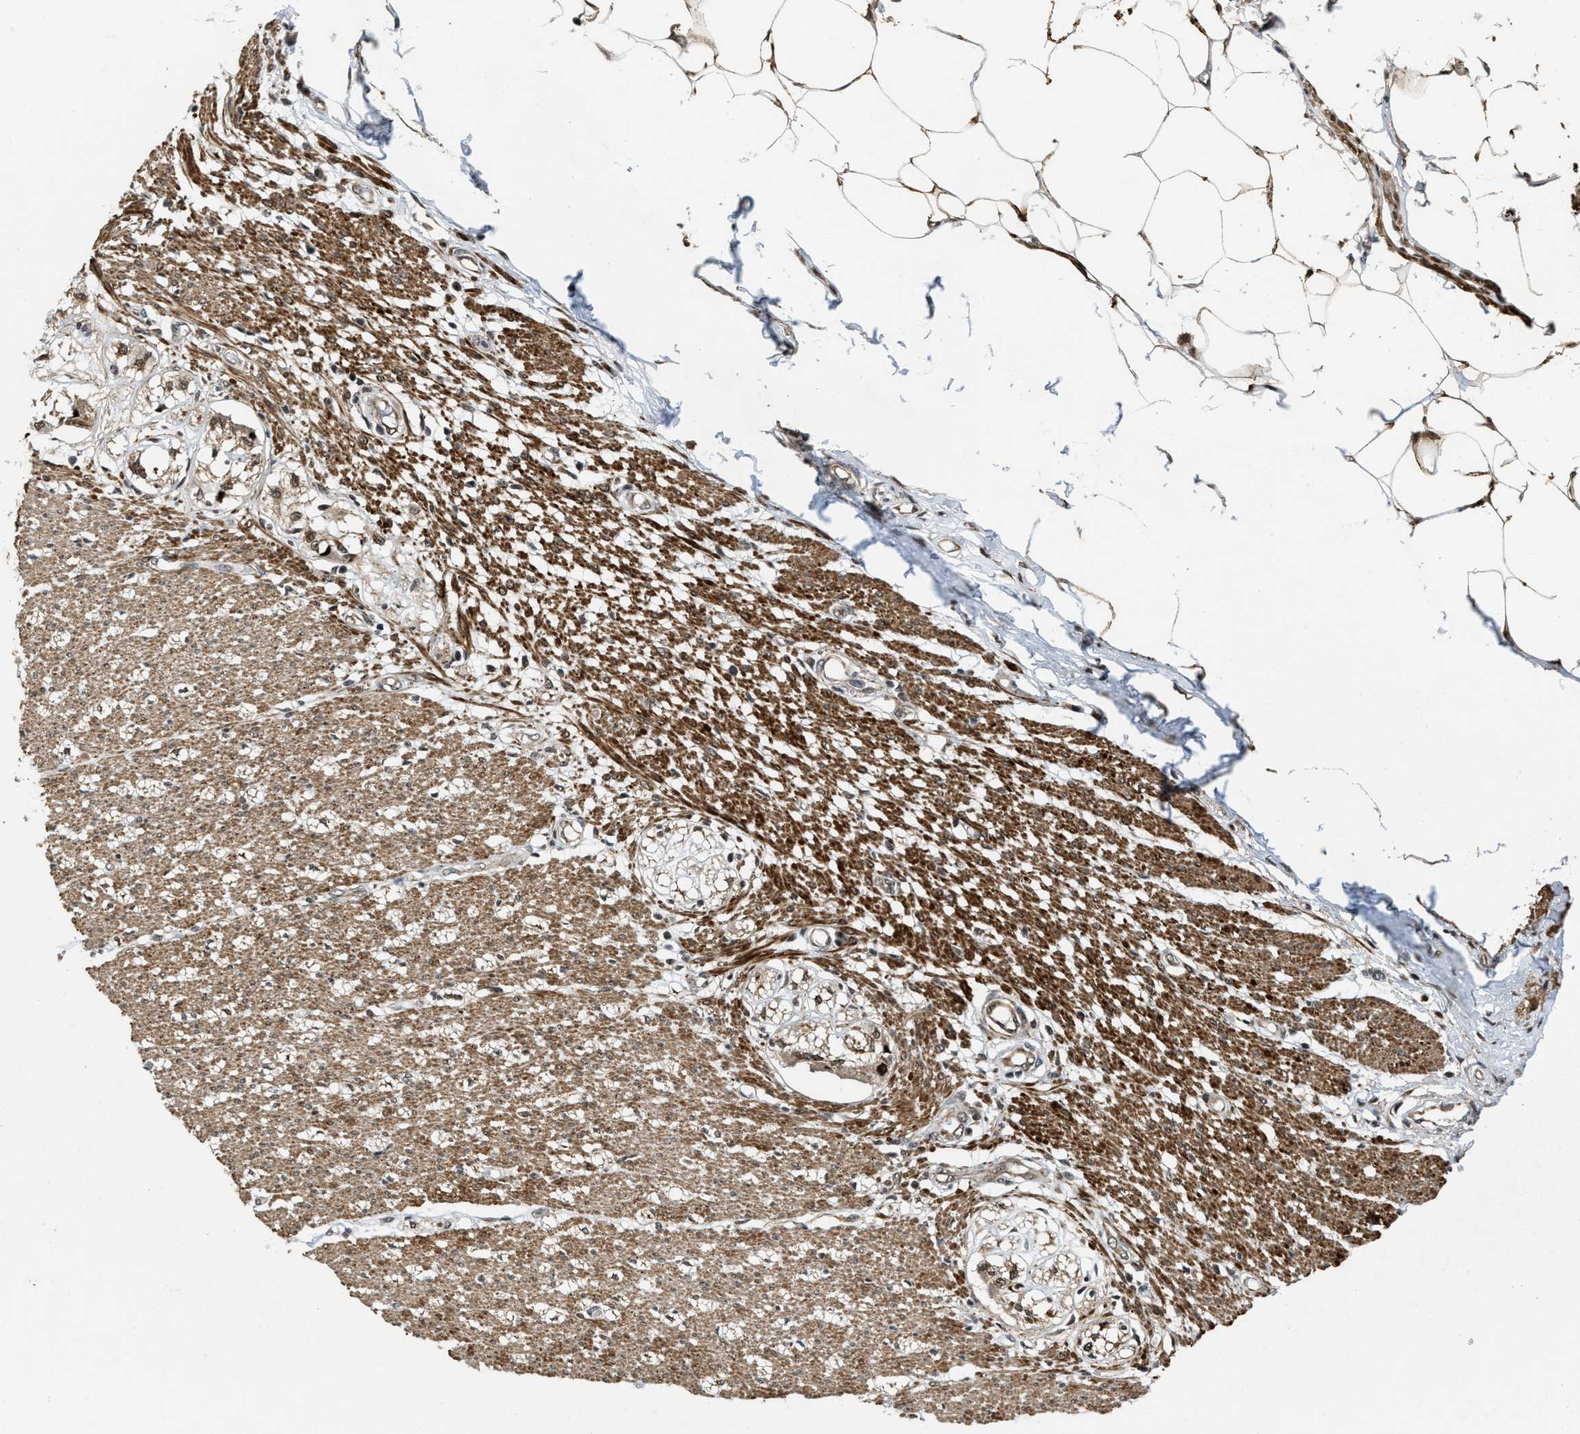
{"staining": {"intensity": "strong", "quantity": ">75%", "location": "cytoplasmic/membranous"}, "tissue": "smooth muscle", "cell_type": "Smooth muscle cells", "image_type": "normal", "snomed": [{"axis": "morphology", "description": "Normal tissue, NOS"}, {"axis": "morphology", "description": "Adenocarcinoma, NOS"}, {"axis": "topography", "description": "Colon"}, {"axis": "topography", "description": "Peripheral nerve tissue"}], "caption": "IHC image of benign smooth muscle: smooth muscle stained using IHC shows high levels of strong protein expression localized specifically in the cytoplasmic/membranous of smooth muscle cells, appearing as a cytoplasmic/membranous brown color.", "gene": "ZNF250", "patient": {"sex": "male", "age": 14}}